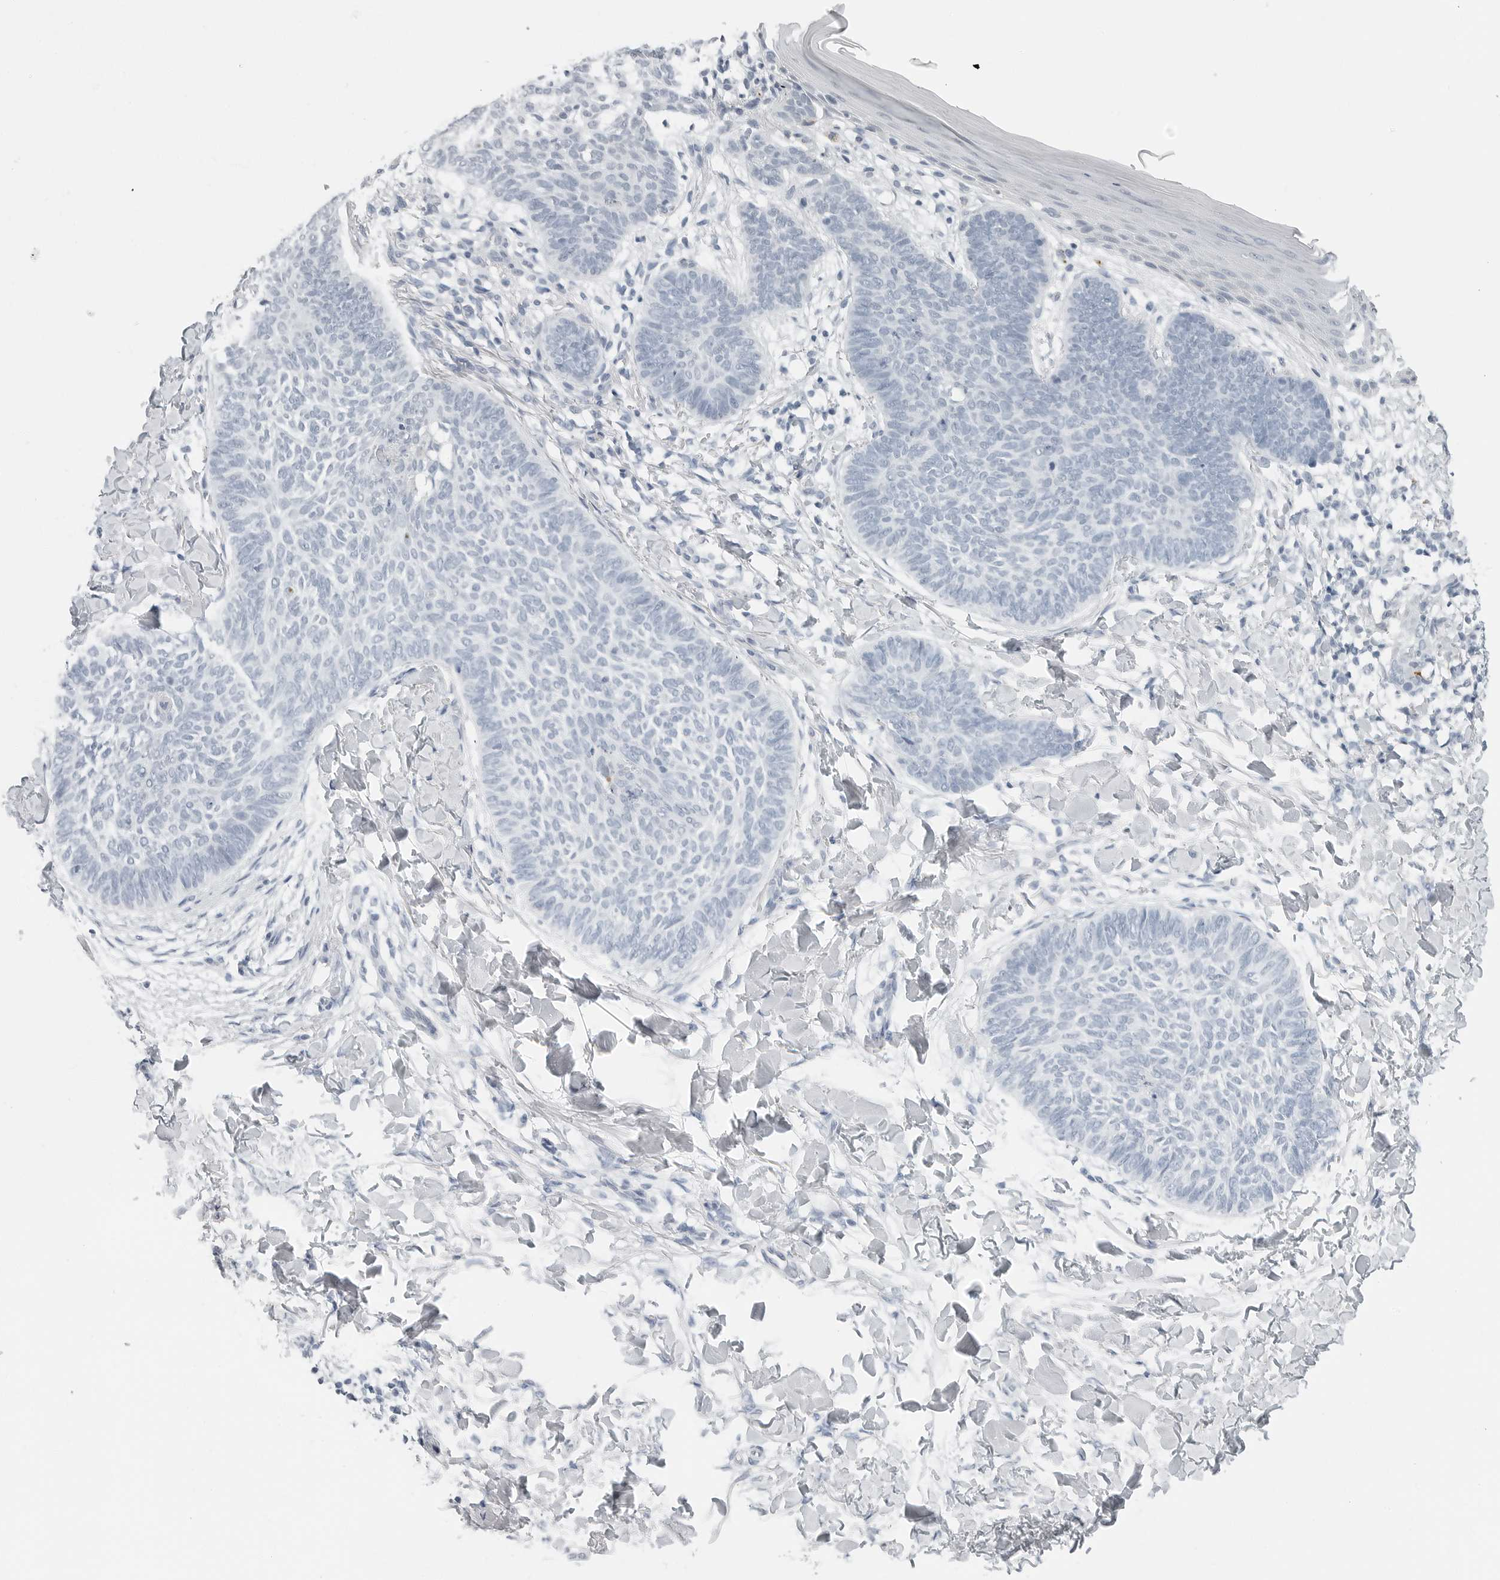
{"staining": {"intensity": "negative", "quantity": "none", "location": "none"}, "tissue": "skin cancer", "cell_type": "Tumor cells", "image_type": "cancer", "snomed": [{"axis": "morphology", "description": "Normal tissue, NOS"}, {"axis": "morphology", "description": "Basal cell carcinoma"}, {"axis": "topography", "description": "Skin"}], "caption": "Tumor cells are negative for protein expression in human basal cell carcinoma (skin).", "gene": "XIRP1", "patient": {"sex": "male", "age": 50}}